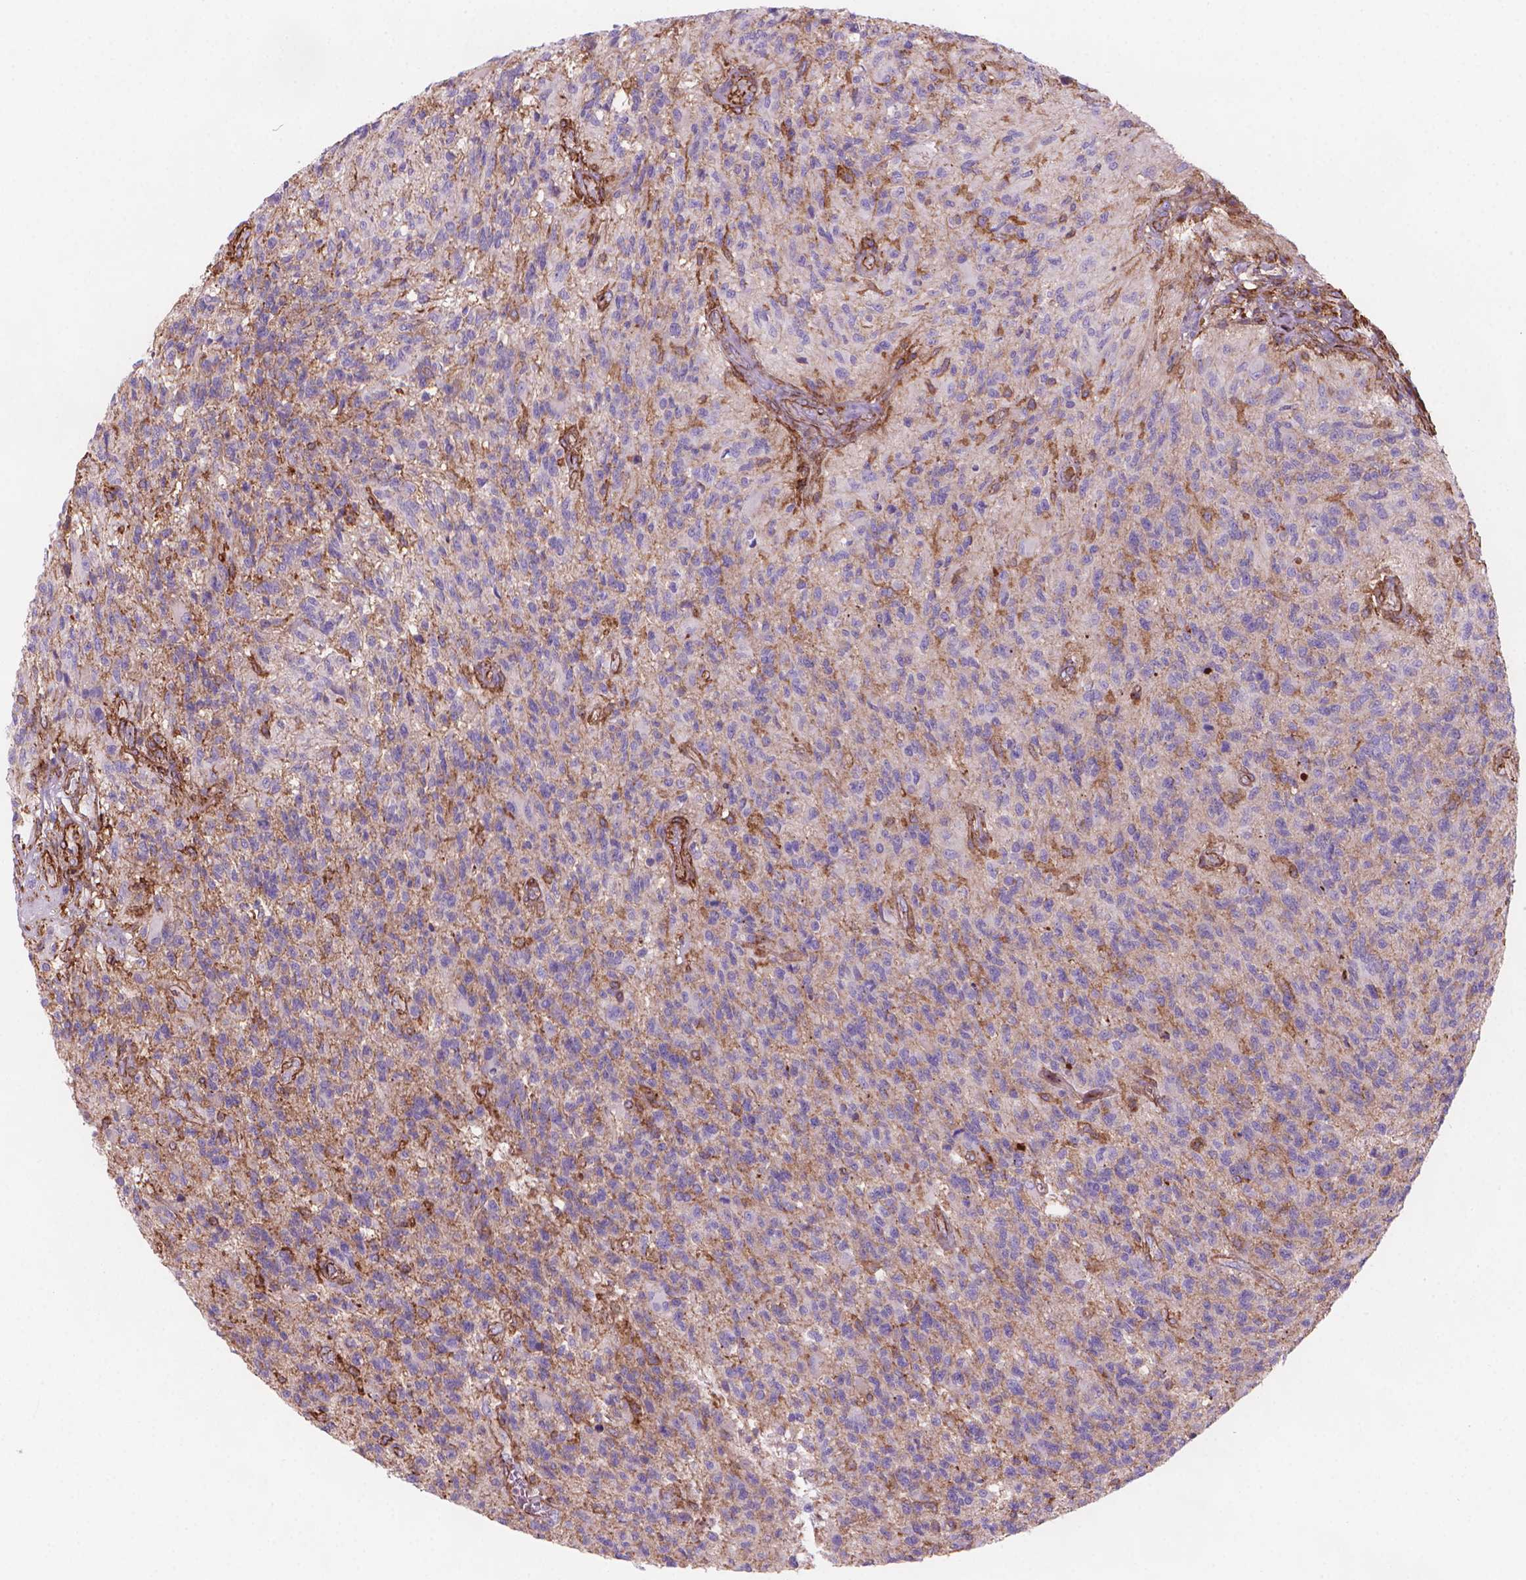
{"staining": {"intensity": "negative", "quantity": "none", "location": "none"}, "tissue": "glioma", "cell_type": "Tumor cells", "image_type": "cancer", "snomed": [{"axis": "morphology", "description": "Glioma, malignant, High grade"}, {"axis": "topography", "description": "Brain"}], "caption": "Micrograph shows no protein staining in tumor cells of glioma tissue.", "gene": "PATJ", "patient": {"sex": "male", "age": 56}}